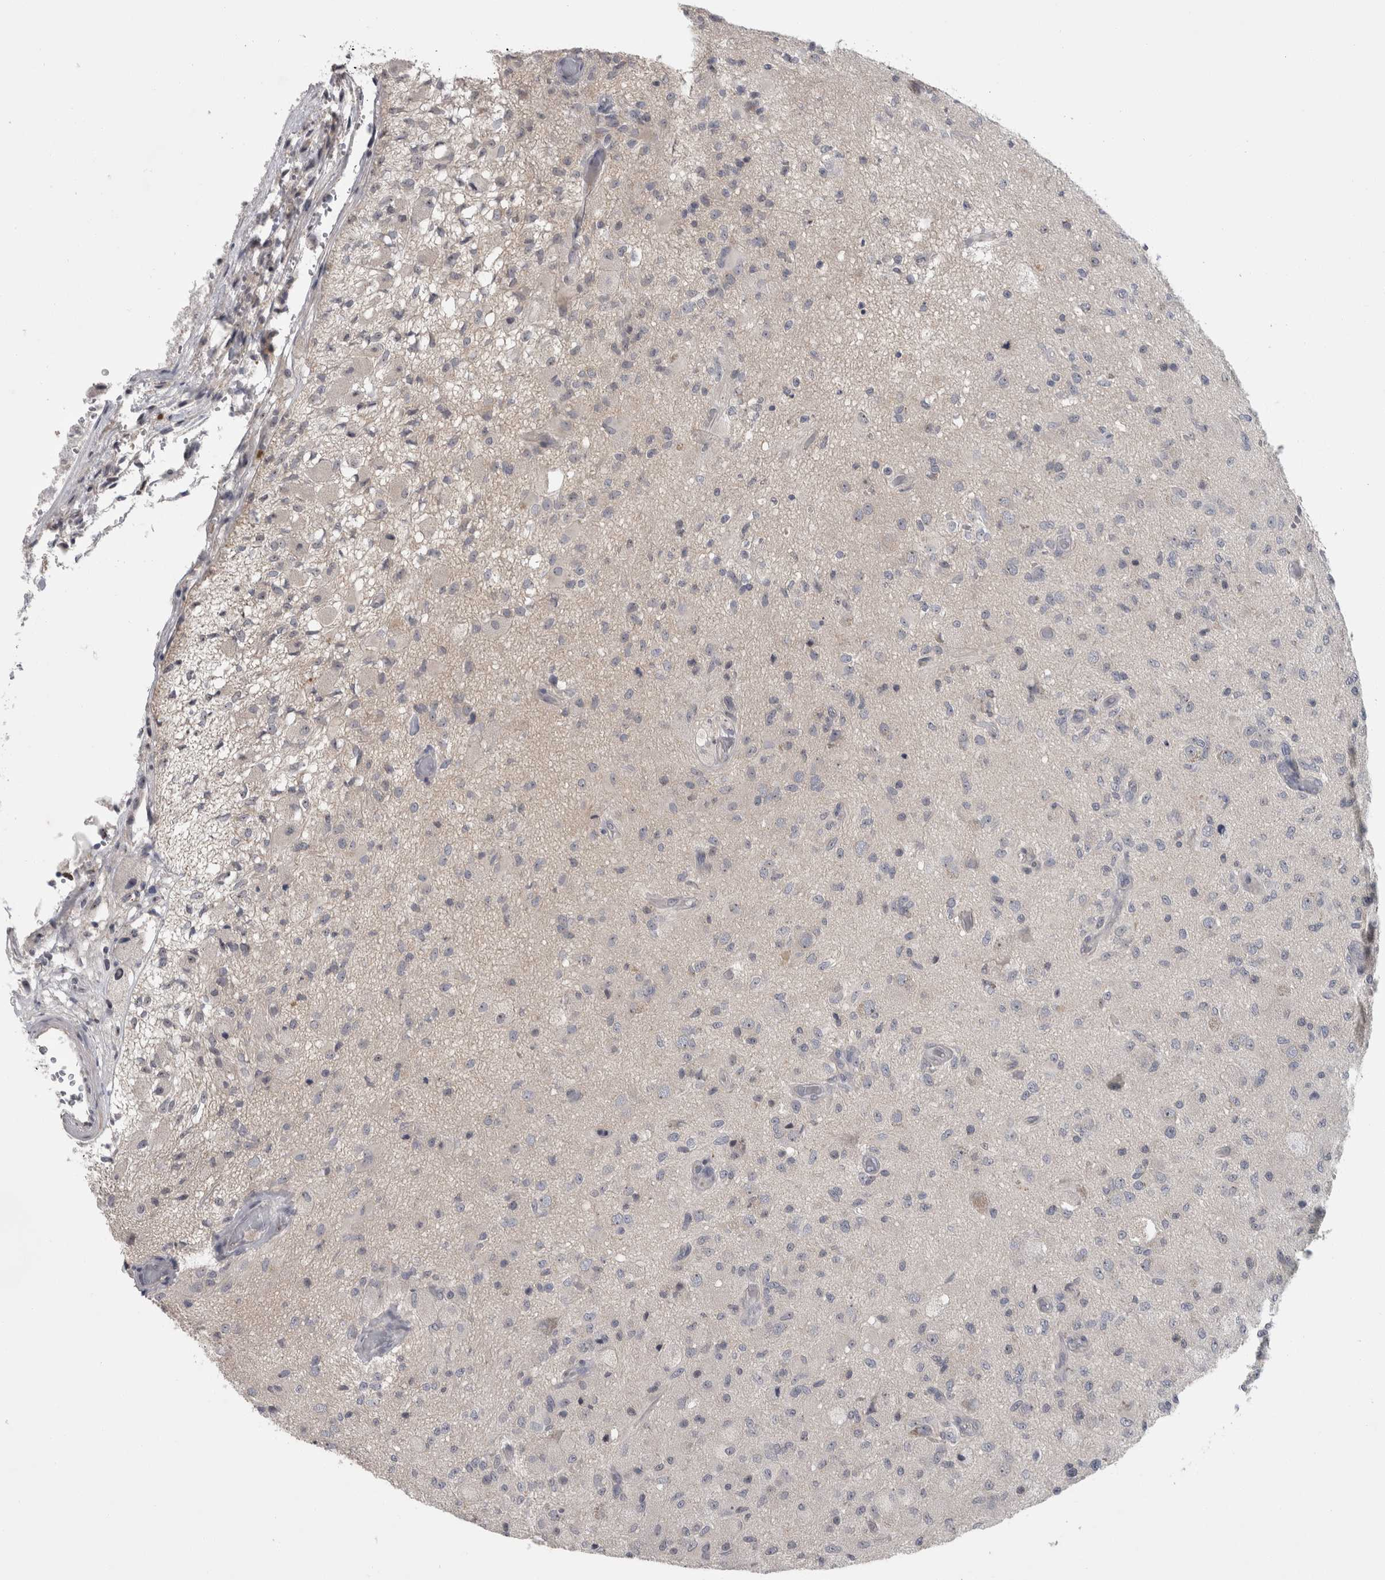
{"staining": {"intensity": "negative", "quantity": "none", "location": "none"}, "tissue": "glioma", "cell_type": "Tumor cells", "image_type": "cancer", "snomed": [{"axis": "morphology", "description": "Normal tissue, NOS"}, {"axis": "morphology", "description": "Glioma, malignant, High grade"}, {"axis": "topography", "description": "Cerebral cortex"}], "caption": "This is a image of immunohistochemistry (IHC) staining of malignant high-grade glioma, which shows no expression in tumor cells. (Immunohistochemistry, brightfield microscopy, high magnification).", "gene": "RBM28", "patient": {"sex": "male", "age": 77}}